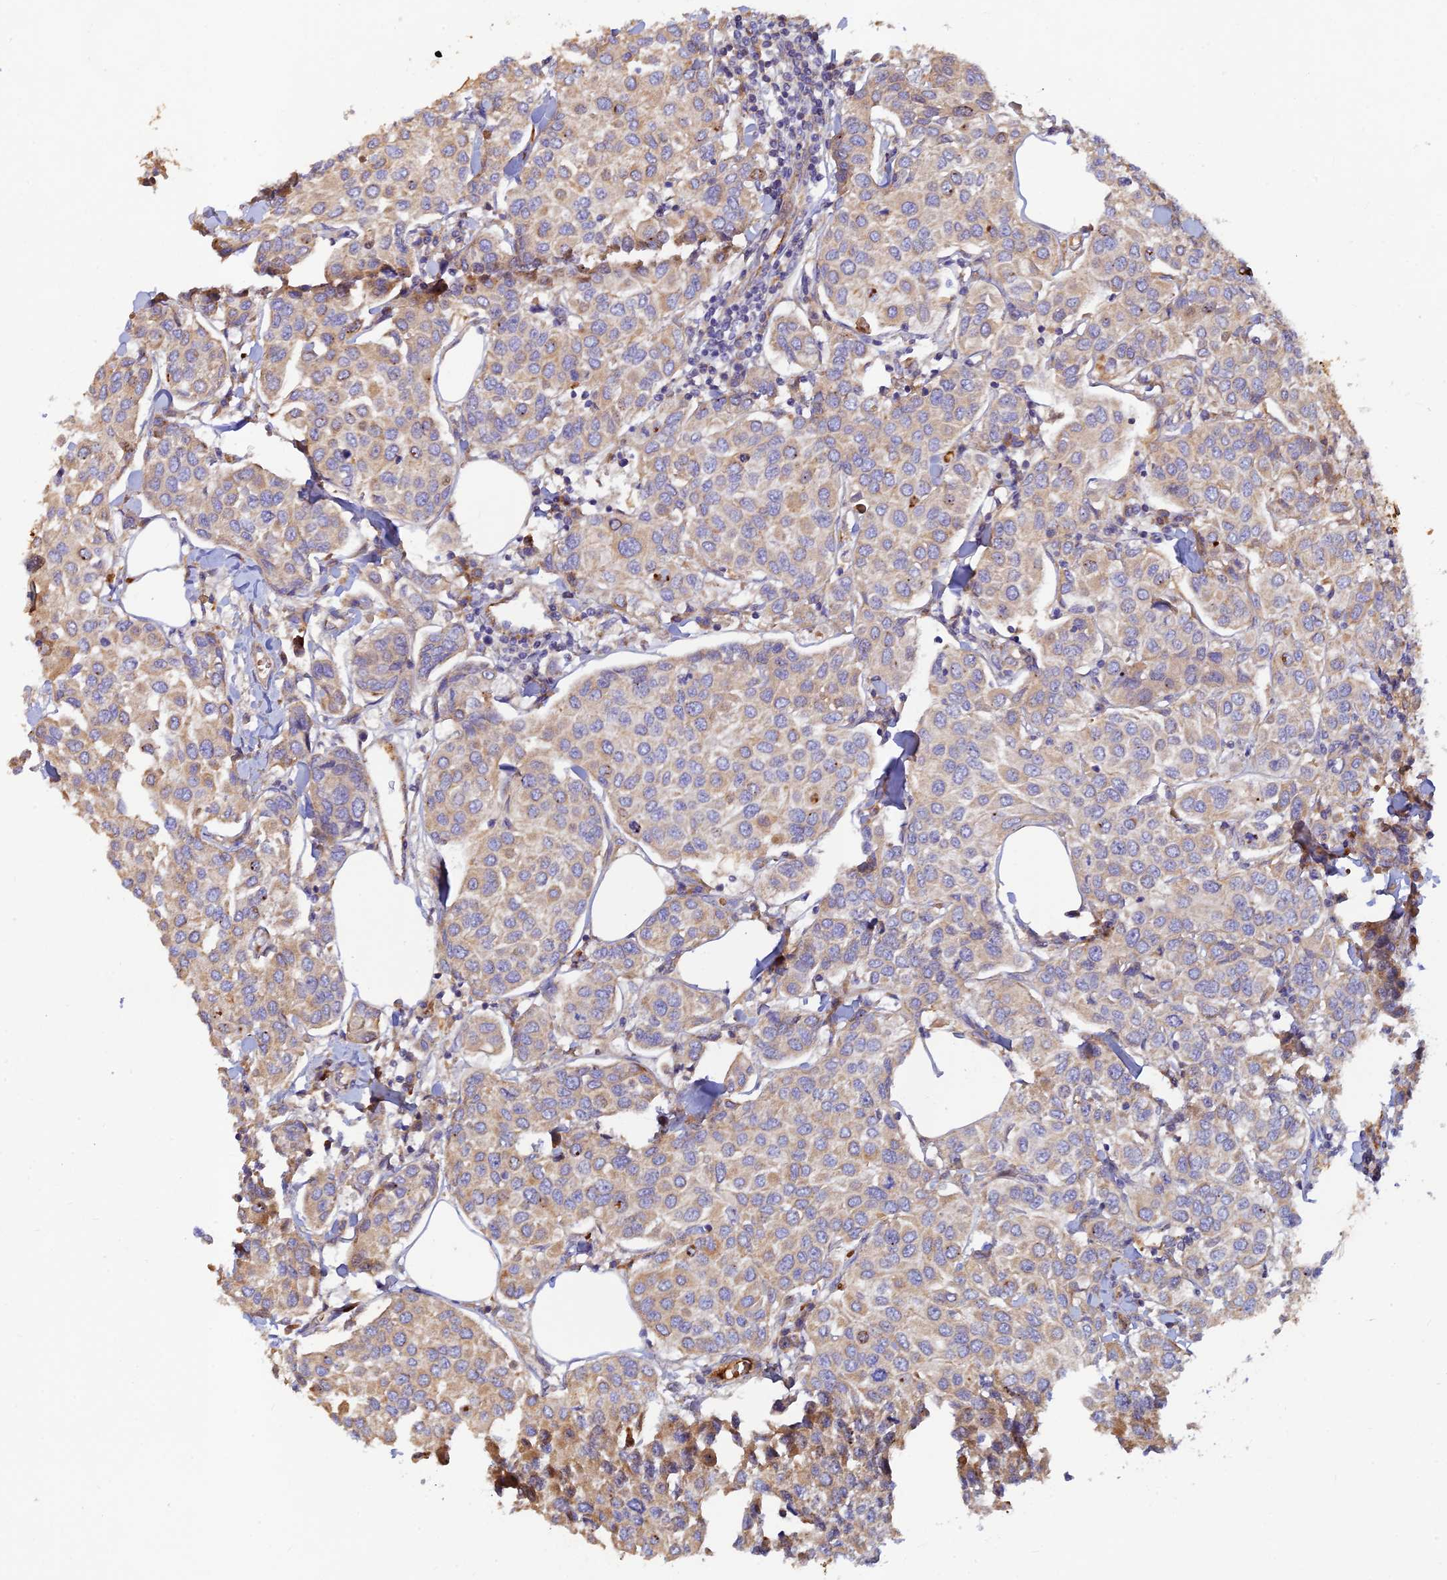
{"staining": {"intensity": "weak", "quantity": ">75%", "location": "cytoplasmic/membranous"}, "tissue": "breast cancer", "cell_type": "Tumor cells", "image_type": "cancer", "snomed": [{"axis": "morphology", "description": "Duct carcinoma"}, {"axis": "topography", "description": "Breast"}], "caption": "Immunohistochemistry (IHC) of human breast invasive ductal carcinoma displays low levels of weak cytoplasmic/membranous positivity in approximately >75% of tumor cells. (Stains: DAB in brown, nuclei in blue, Microscopy: brightfield microscopy at high magnification).", "gene": "GMCL1", "patient": {"sex": "female", "age": 55}}